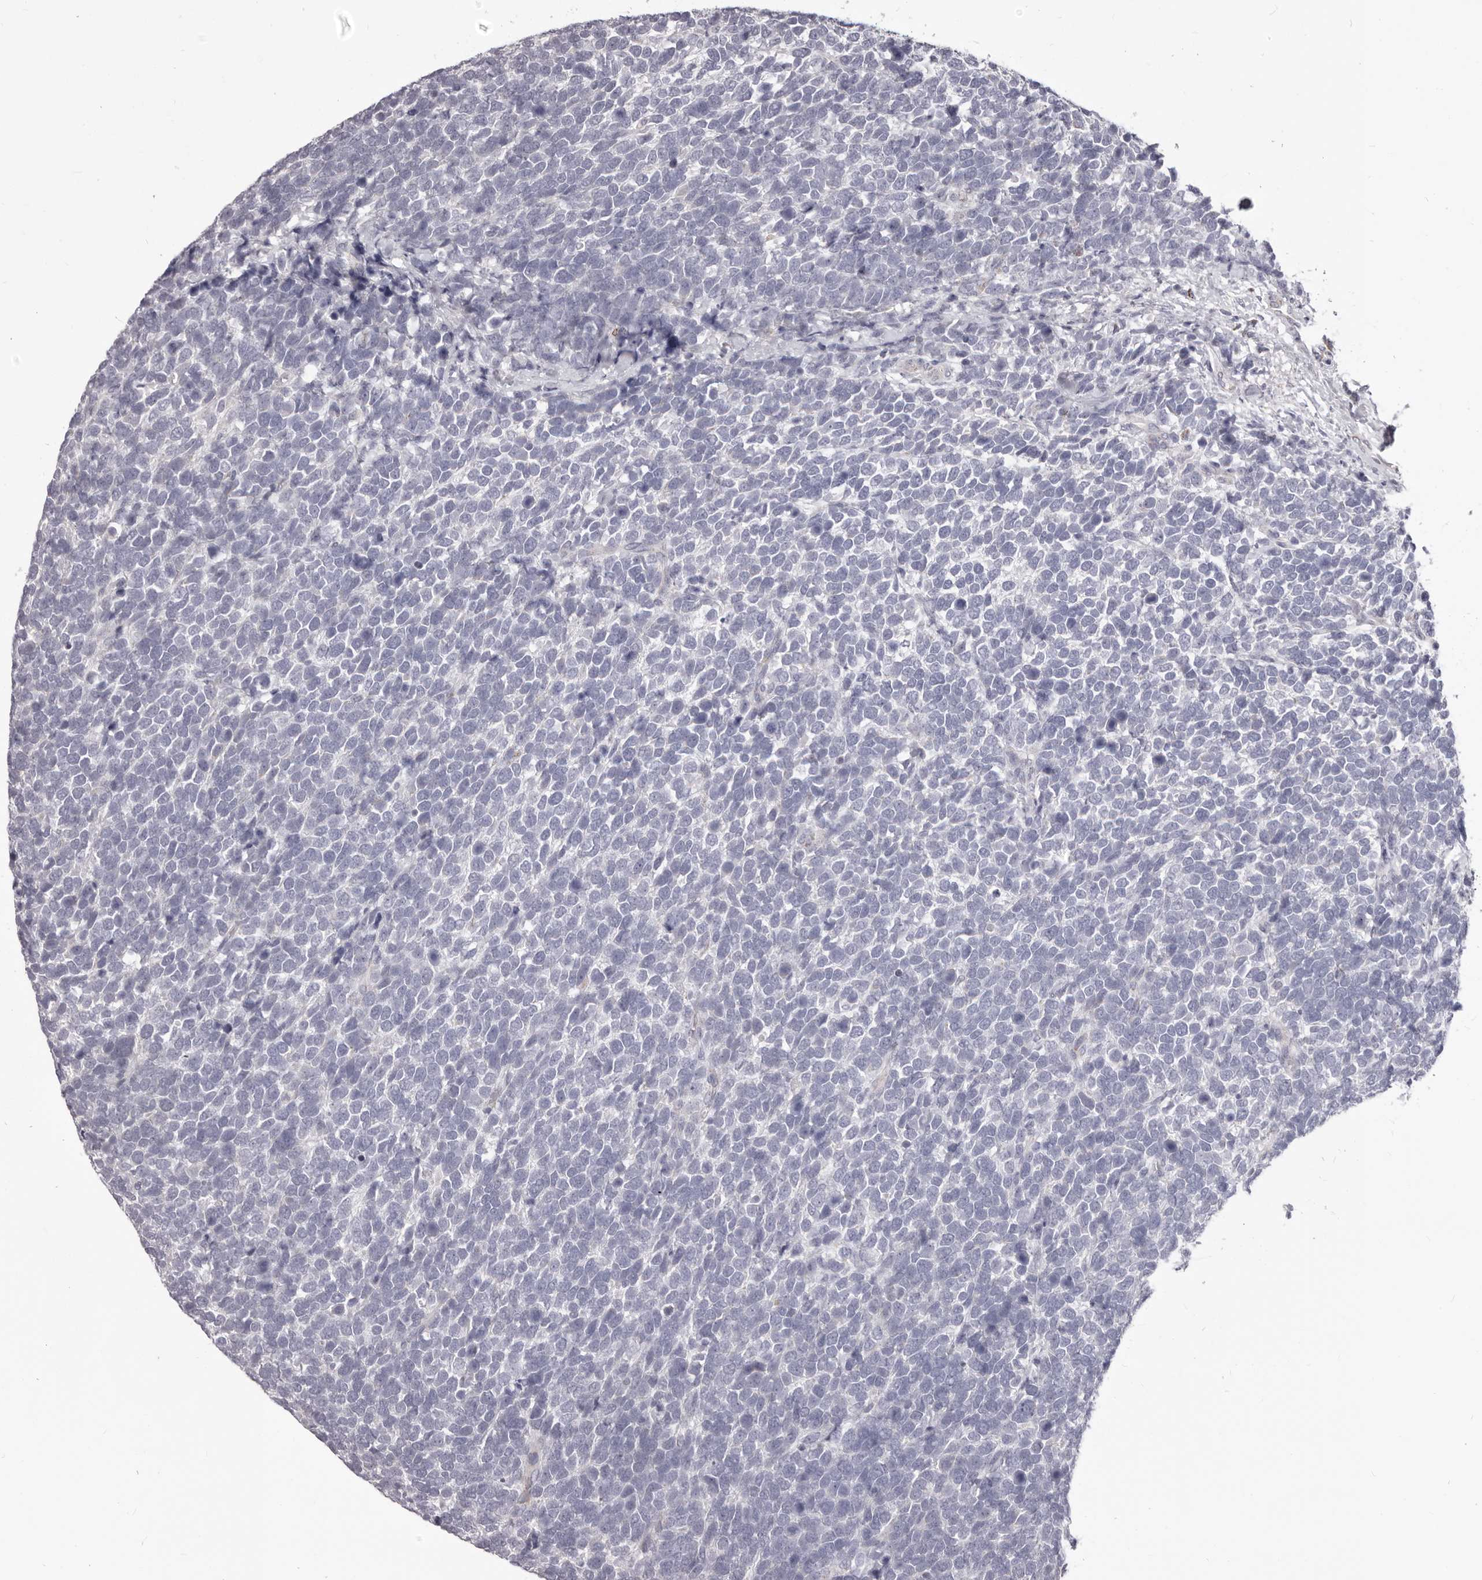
{"staining": {"intensity": "negative", "quantity": "none", "location": "none"}, "tissue": "urothelial cancer", "cell_type": "Tumor cells", "image_type": "cancer", "snomed": [{"axis": "morphology", "description": "Urothelial carcinoma, High grade"}, {"axis": "topography", "description": "Urinary bladder"}], "caption": "Urothelial cancer stained for a protein using immunohistochemistry reveals no staining tumor cells.", "gene": "PRMT2", "patient": {"sex": "female", "age": 82}}